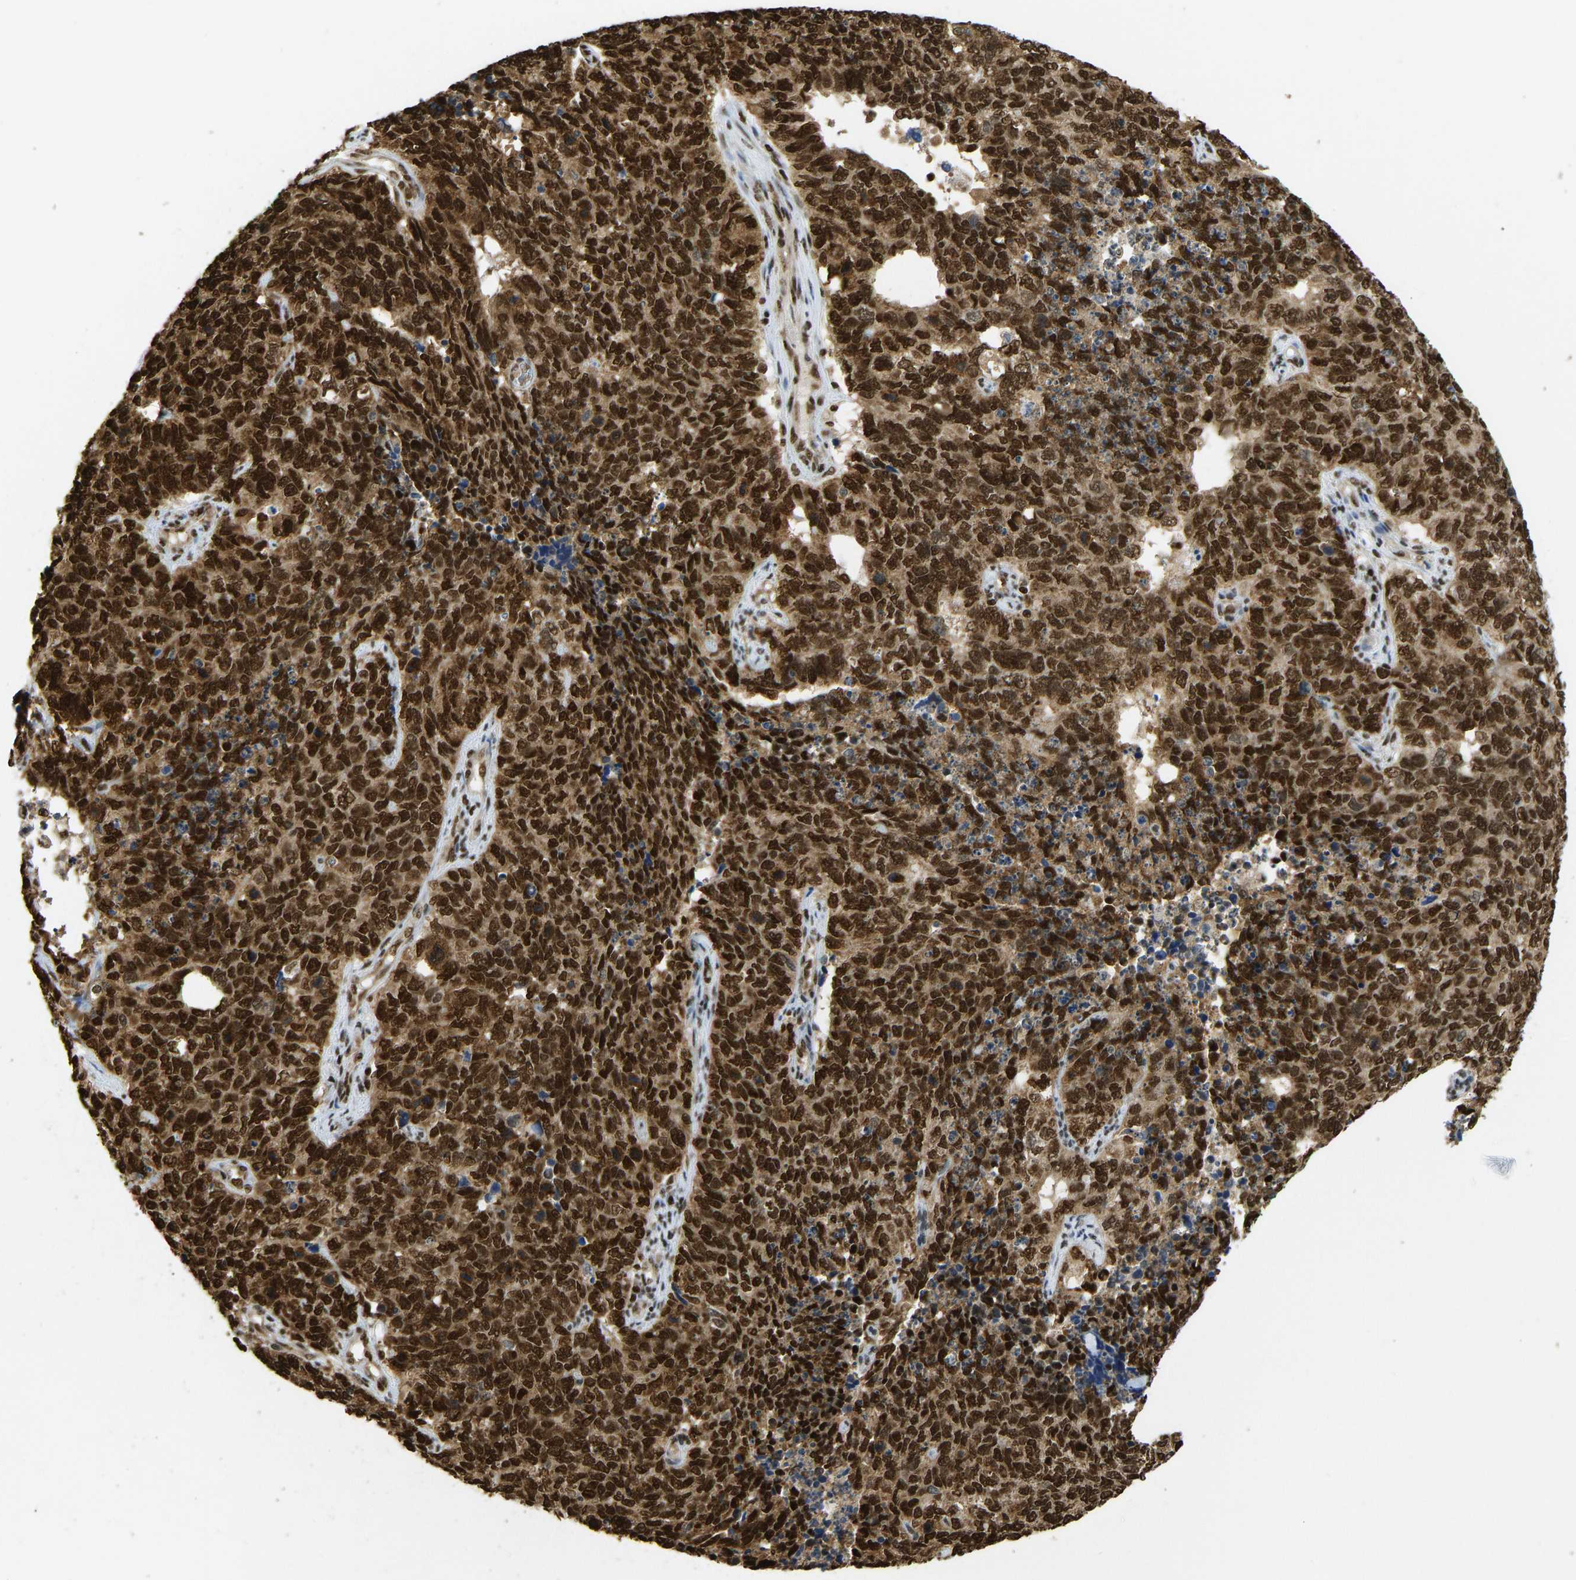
{"staining": {"intensity": "strong", "quantity": ">75%", "location": "cytoplasmic/membranous,nuclear"}, "tissue": "cervical cancer", "cell_type": "Tumor cells", "image_type": "cancer", "snomed": [{"axis": "morphology", "description": "Squamous cell carcinoma, NOS"}, {"axis": "topography", "description": "Cervix"}], "caption": "Human squamous cell carcinoma (cervical) stained with a brown dye shows strong cytoplasmic/membranous and nuclear positive staining in approximately >75% of tumor cells.", "gene": "ZSCAN20", "patient": {"sex": "female", "age": 63}}